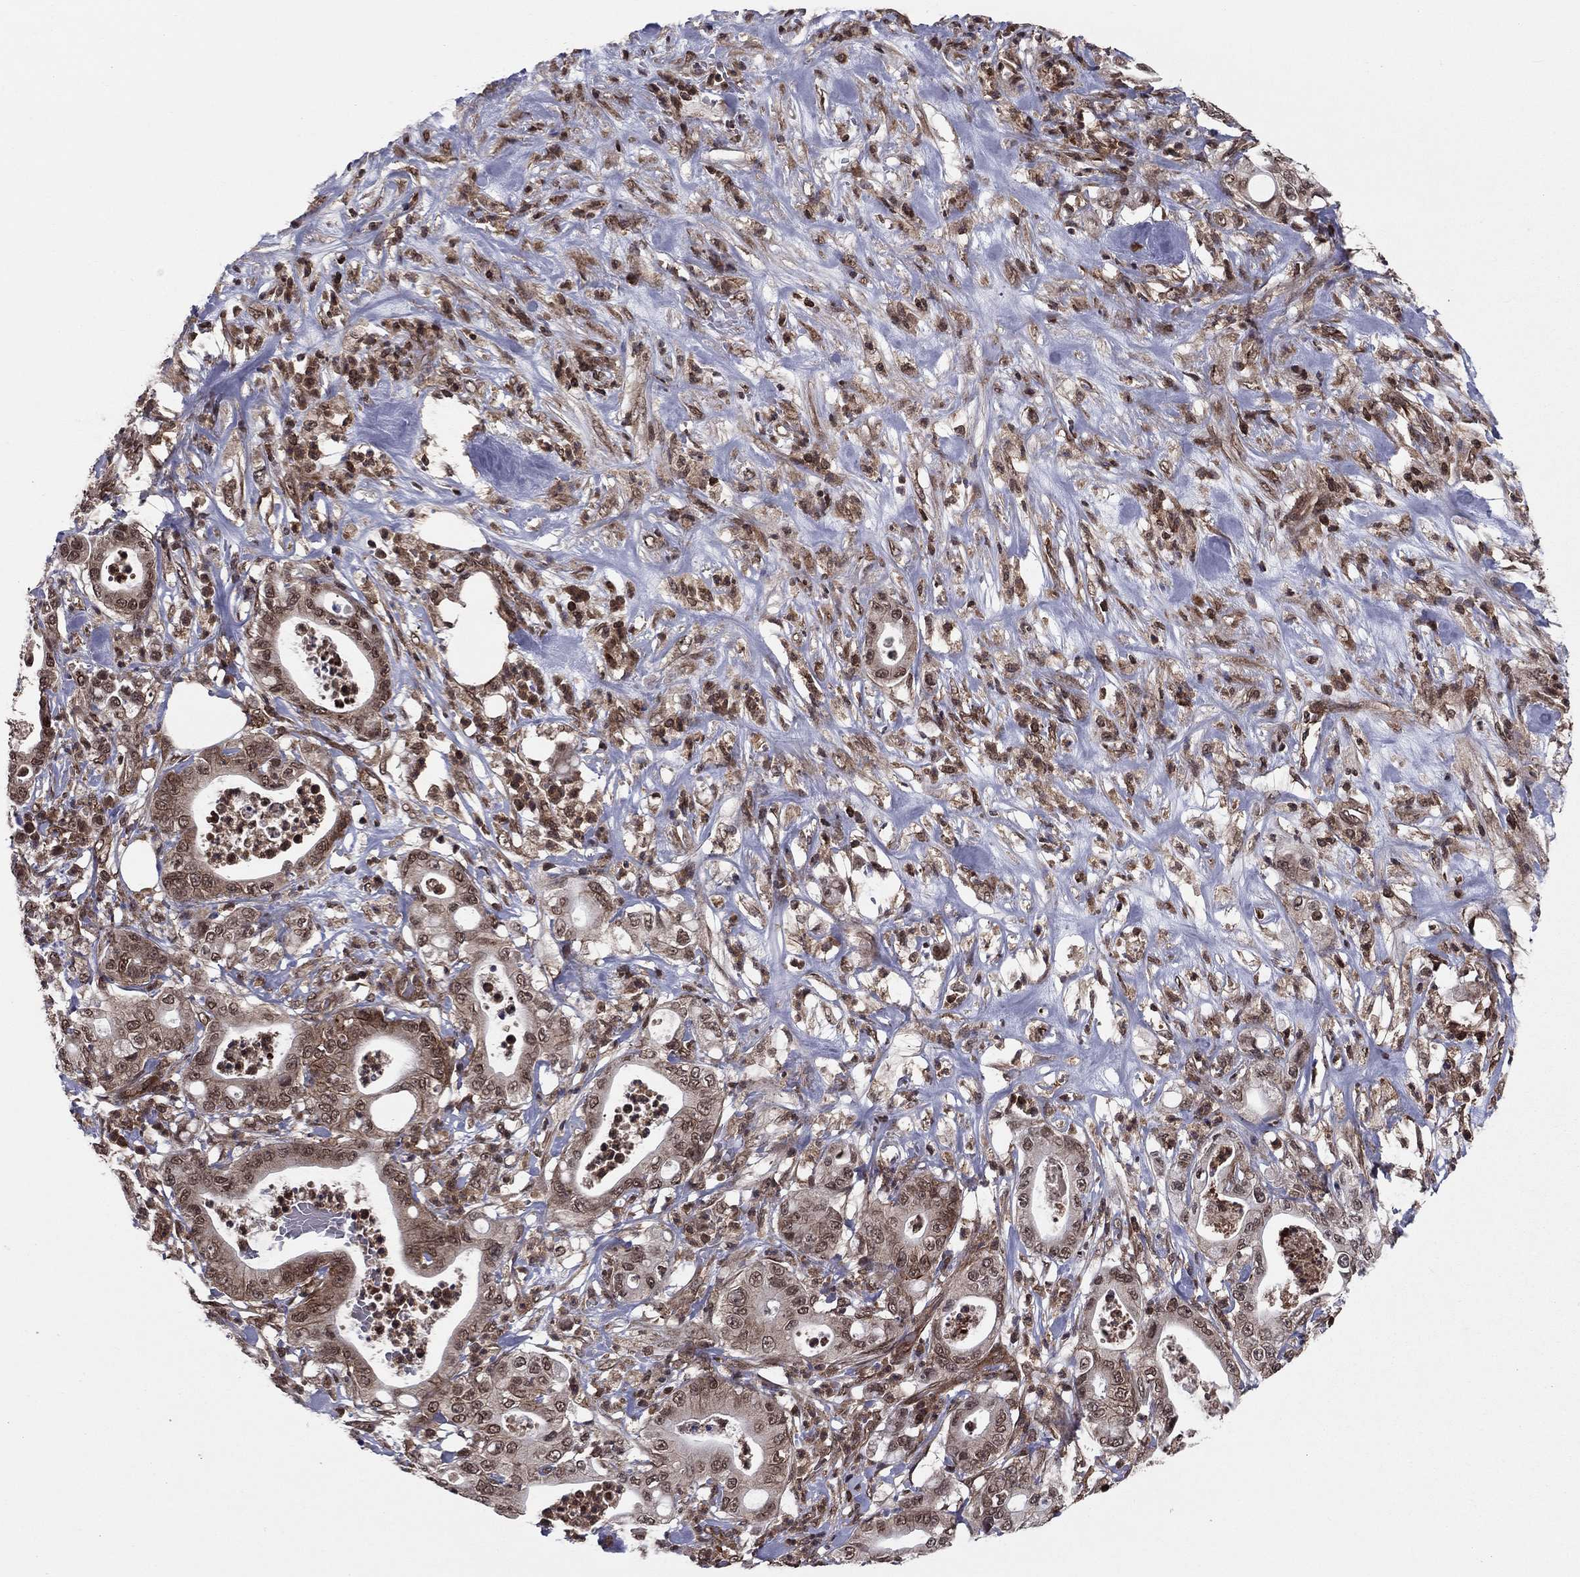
{"staining": {"intensity": "moderate", "quantity": "25%-75%", "location": "cytoplasmic/membranous,nuclear"}, "tissue": "pancreatic cancer", "cell_type": "Tumor cells", "image_type": "cancer", "snomed": [{"axis": "morphology", "description": "Adenocarcinoma, NOS"}, {"axis": "topography", "description": "Pancreas"}], "caption": "Pancreatic adenocarcinoma tissue reveals moderate cytoplasmic/membranous and nuclear positivity in approximately 25%-75% of tumor cells, visualized by immunohistochemistry. (DAB IHC, brown staining for protein, blue staining for nuclei).", "gene": "SSX2IP", "patient": {"sex": "male", "age": 71}}